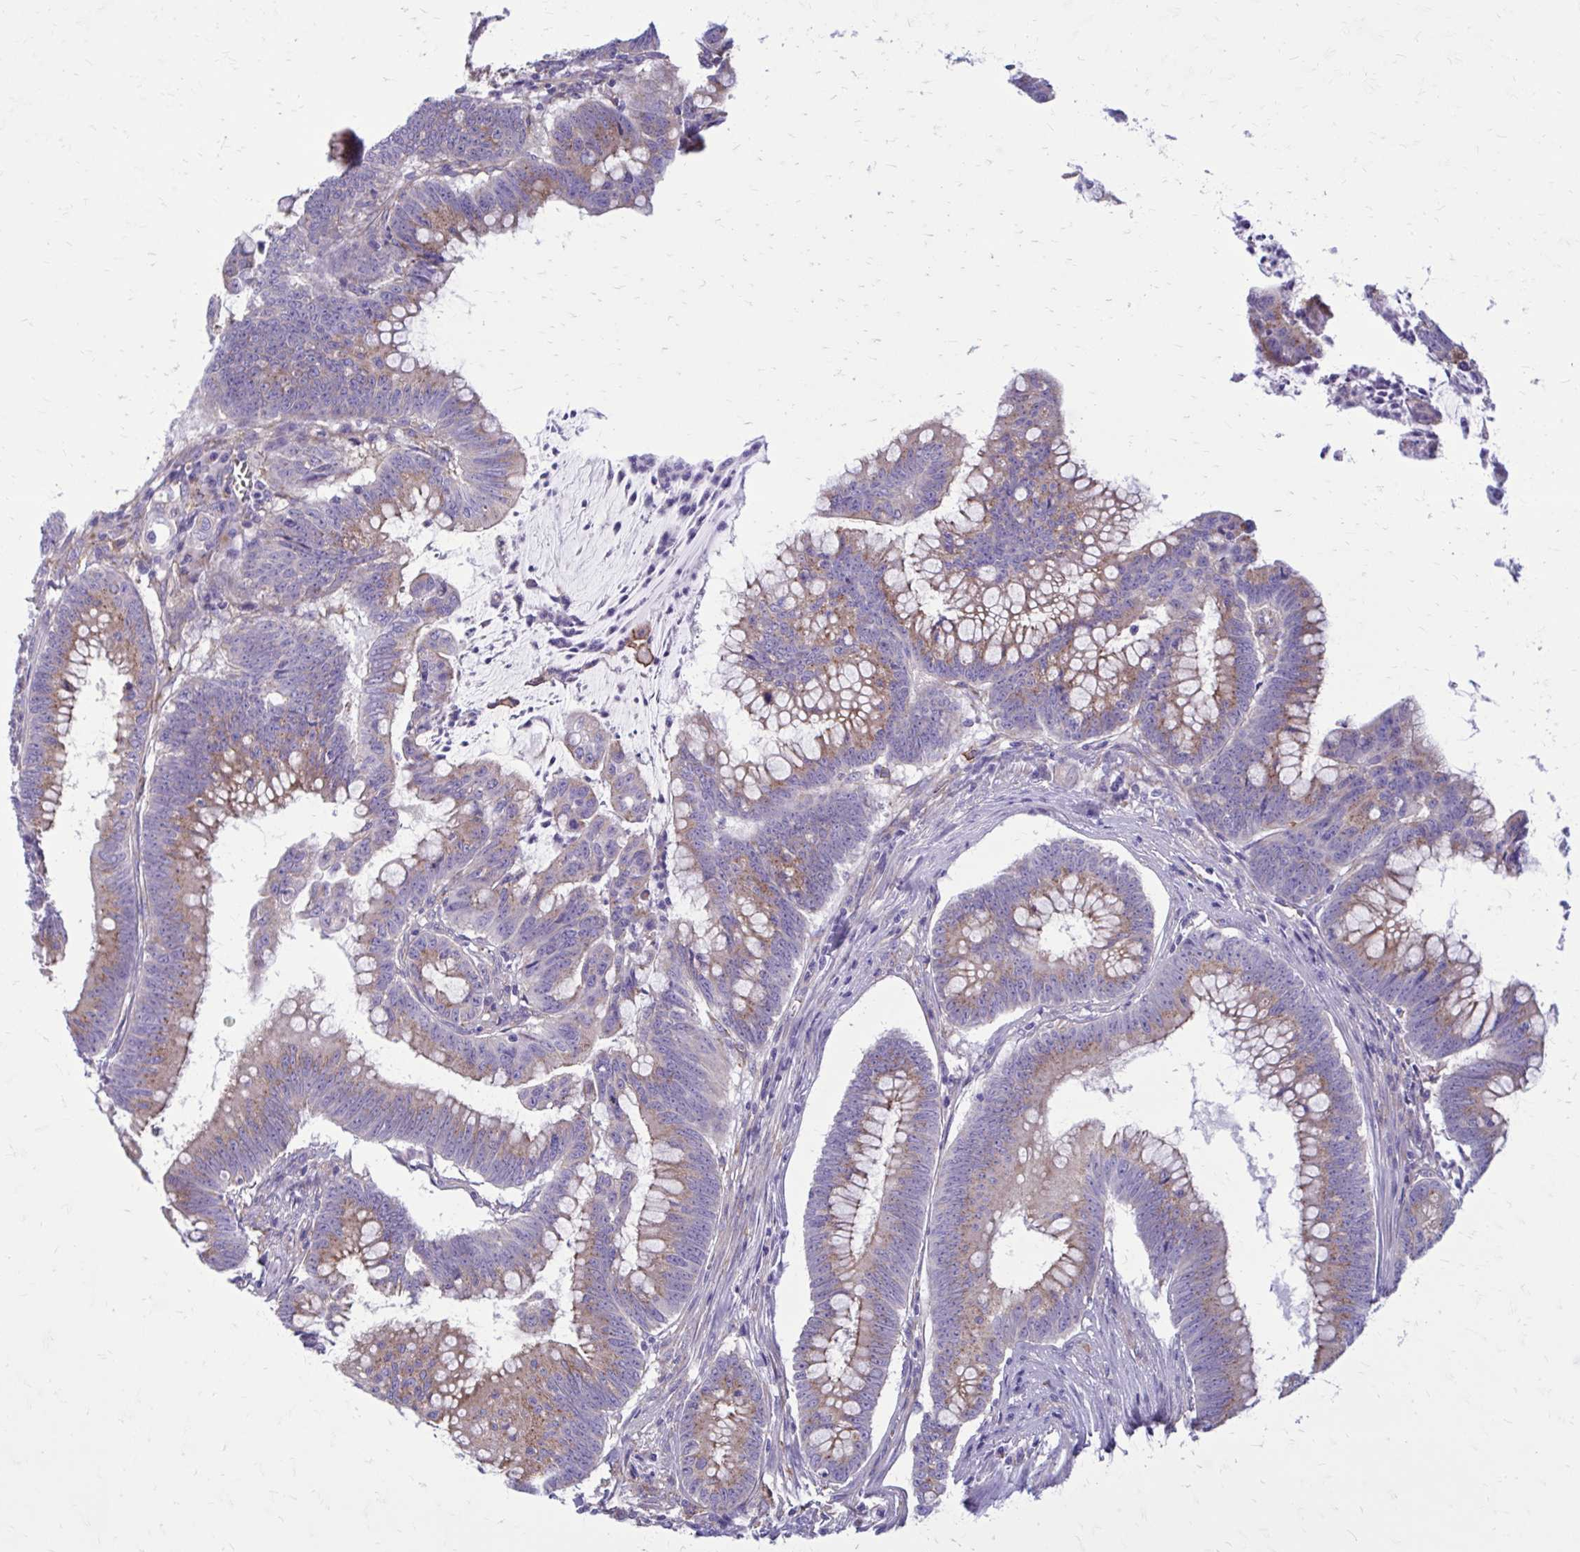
{"staining": {"intensity": "moderate", "quantity": "25%-75%", "location": "cytoplasmic/membranous"}, "tissue": "colorectal cancer", "cell_type": "Tumor cells", "image_type": "cancer", "snomed": [{"axis": "morphology", "description": "Adenocarcinoma, NOS"}, {"axis": "topography", "description": "Colon"}], "caption": "Protein positivity by immunohistochemistry shows moderate cytoplasmic/membranous expression in about 25%-75% of tumor cells in adenocarcinoma (colorectal).", "gene": "CLTA", "patient": {"sex": "male", "age": 62}}